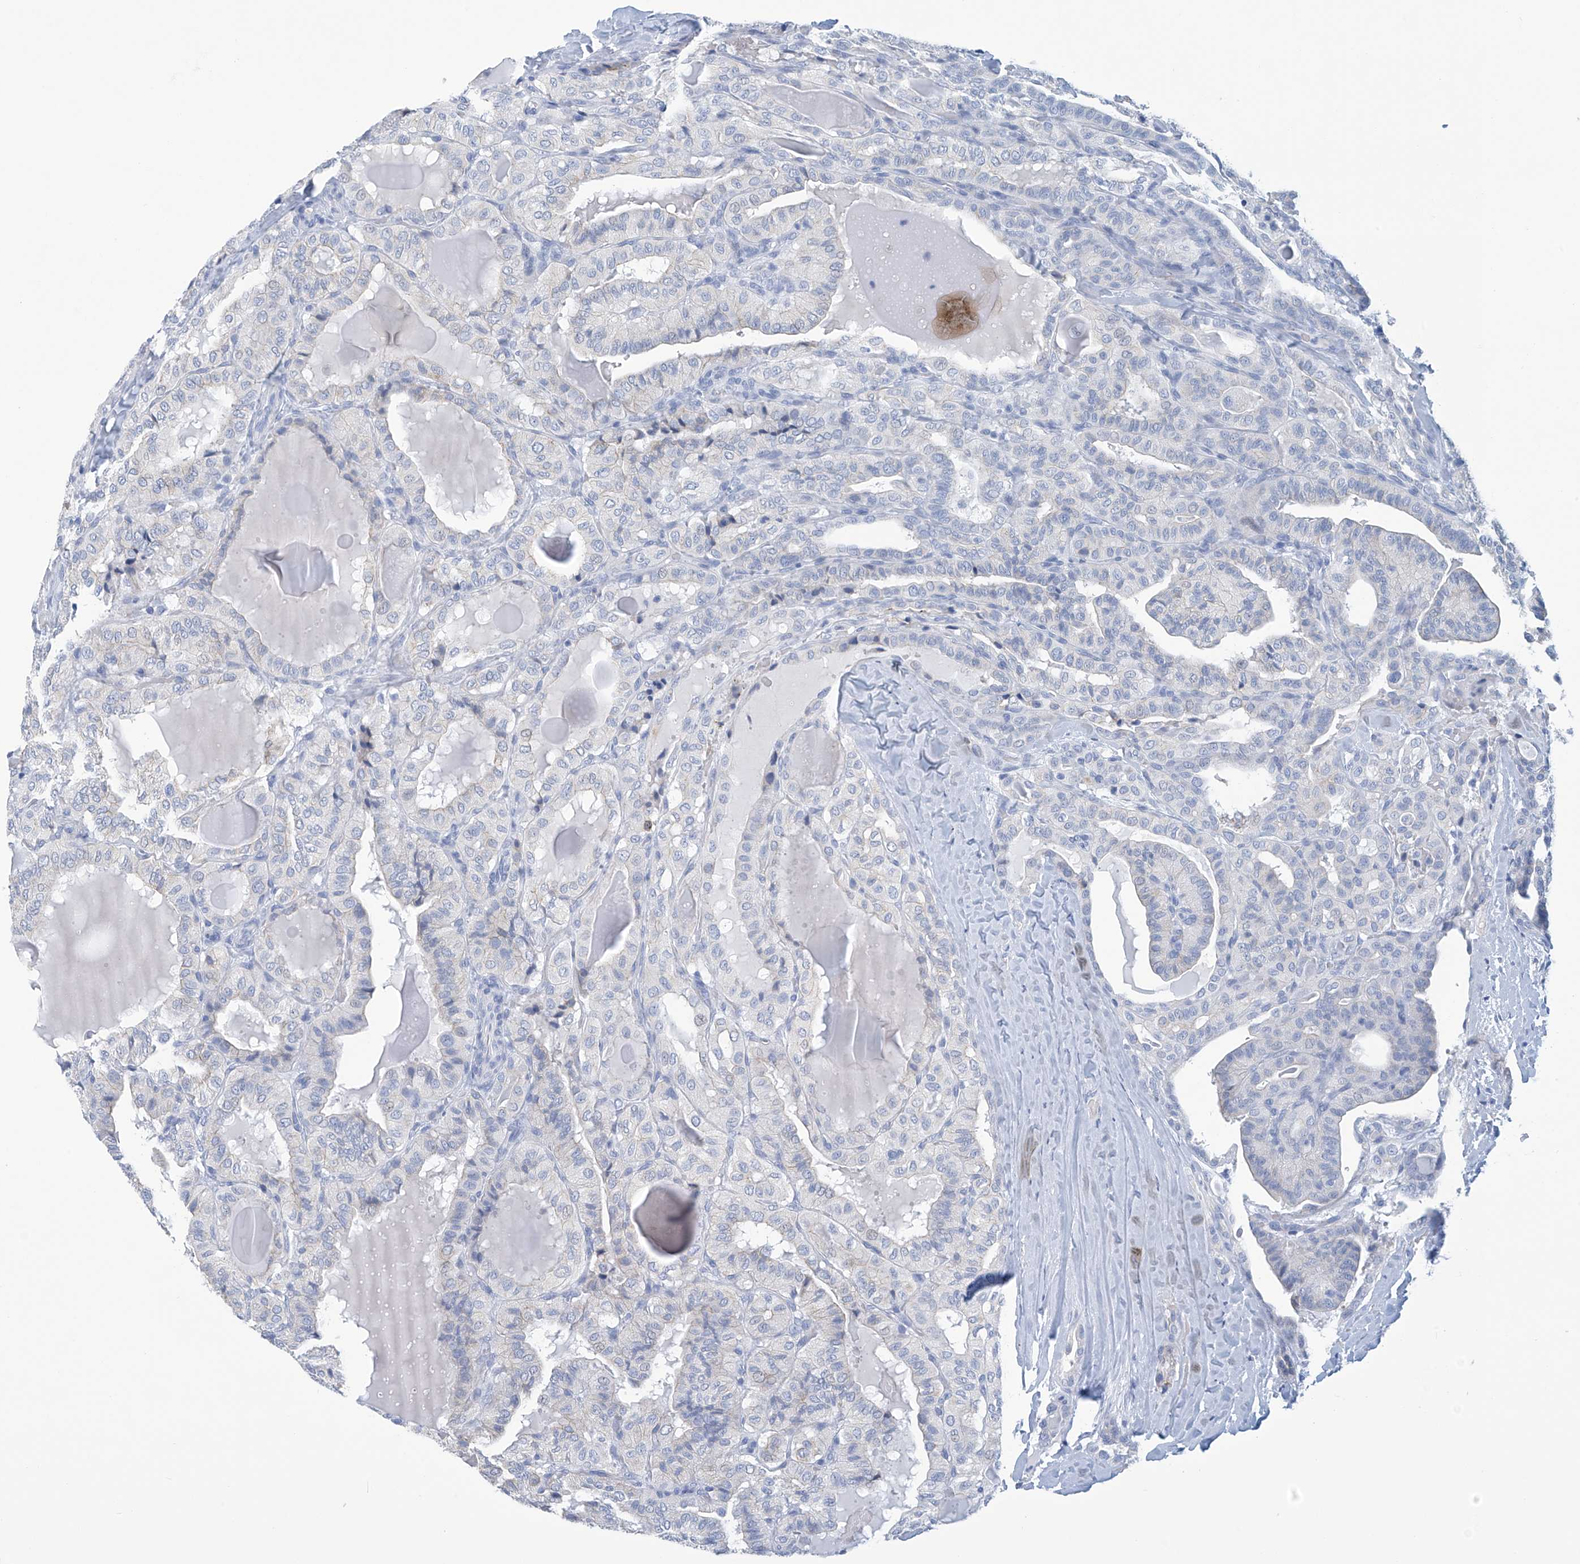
{"staining": {"intensity": "negative", "quantity": "none", "location": "none"}, "tissue": "thyroid cancer", "cell_type": "Tumor cells", "image_type": "cancer", "snomed": [{"axis": "morphology", "description": "Papillary adenocarcinoma, NOS"}, {"axis": "topography", "description": "Thyroid gland"}], "caption": "IHC micrograph of human thyroid papillary adenocarcinoma stained for a protein (brown), which demonstrates no staining in tumor cells. The staining was performed using DAB to visualize the protein expression in brown, while the nuclei were stained in blue with hematoxylin (Magnification: 20x).", "gene": "DSP", "patient": {"sex": "male", "age": 77}}